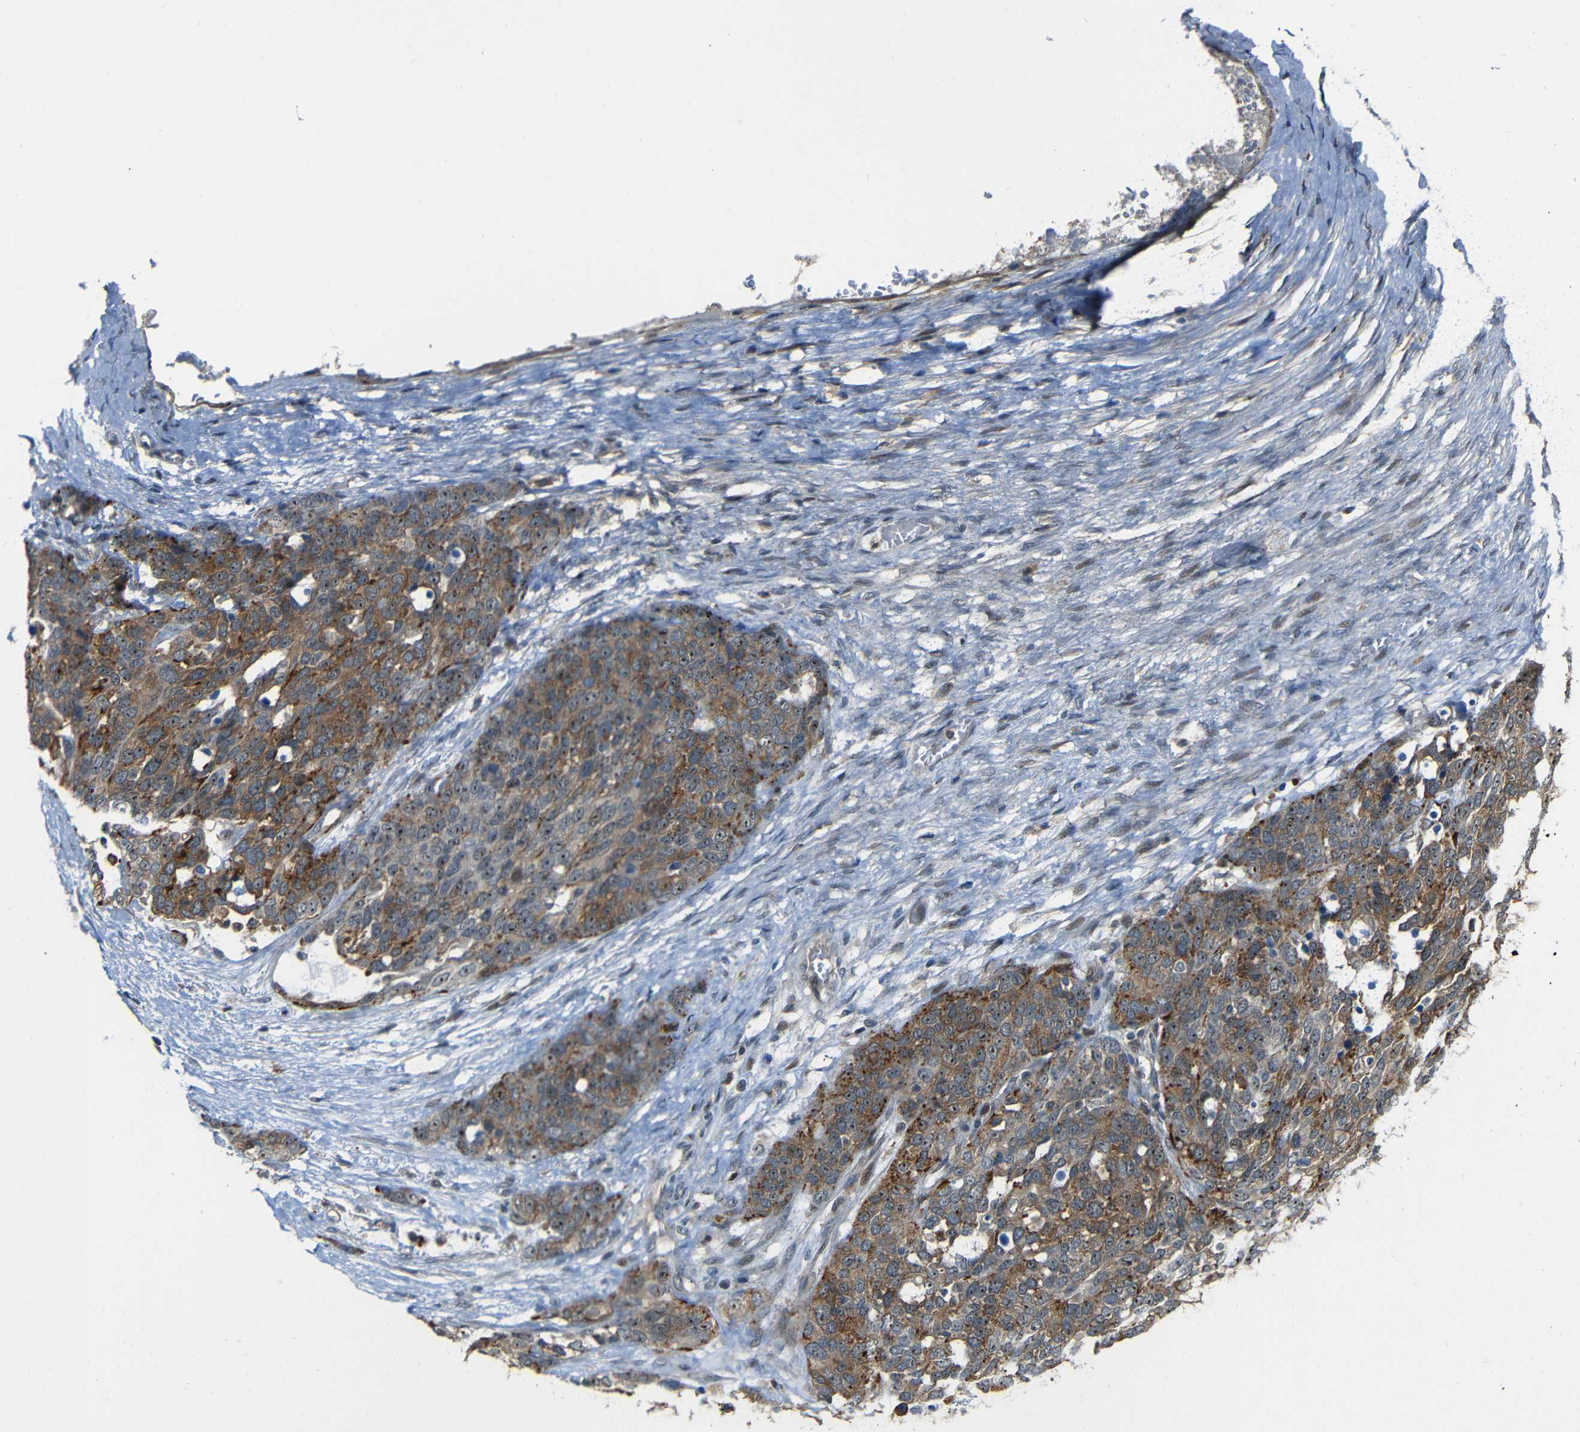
{"staining": {"intensity": "moderate", "quantity": "<25%", "location": "cytoplasmic/membranous,nuclear"}, "tissue": "ovarian cancer", "cell_type": "Tumor cells", "image_type": "cancer", "snomed": [{"axis": "morphology", "description": "Cystadenocarcinoma, serous, NOS"}, {"axis": "topography", "description": "Ovary"}], "caption": "Immunohistochemical staining of ovarian cancer (serous cystadenocarcinoma) reveals moderate cytoplasmic/membranous and nuclear protein staining in about <25% of tumor cells. Using DAB (3,3'-diaminobenzidine) (brown) and hematoxylin (blue) stains, captured at high magnification using brightfield microscopy.", "gene": "DNAJC5", "patient": {"sex": "female", "age": 44}}